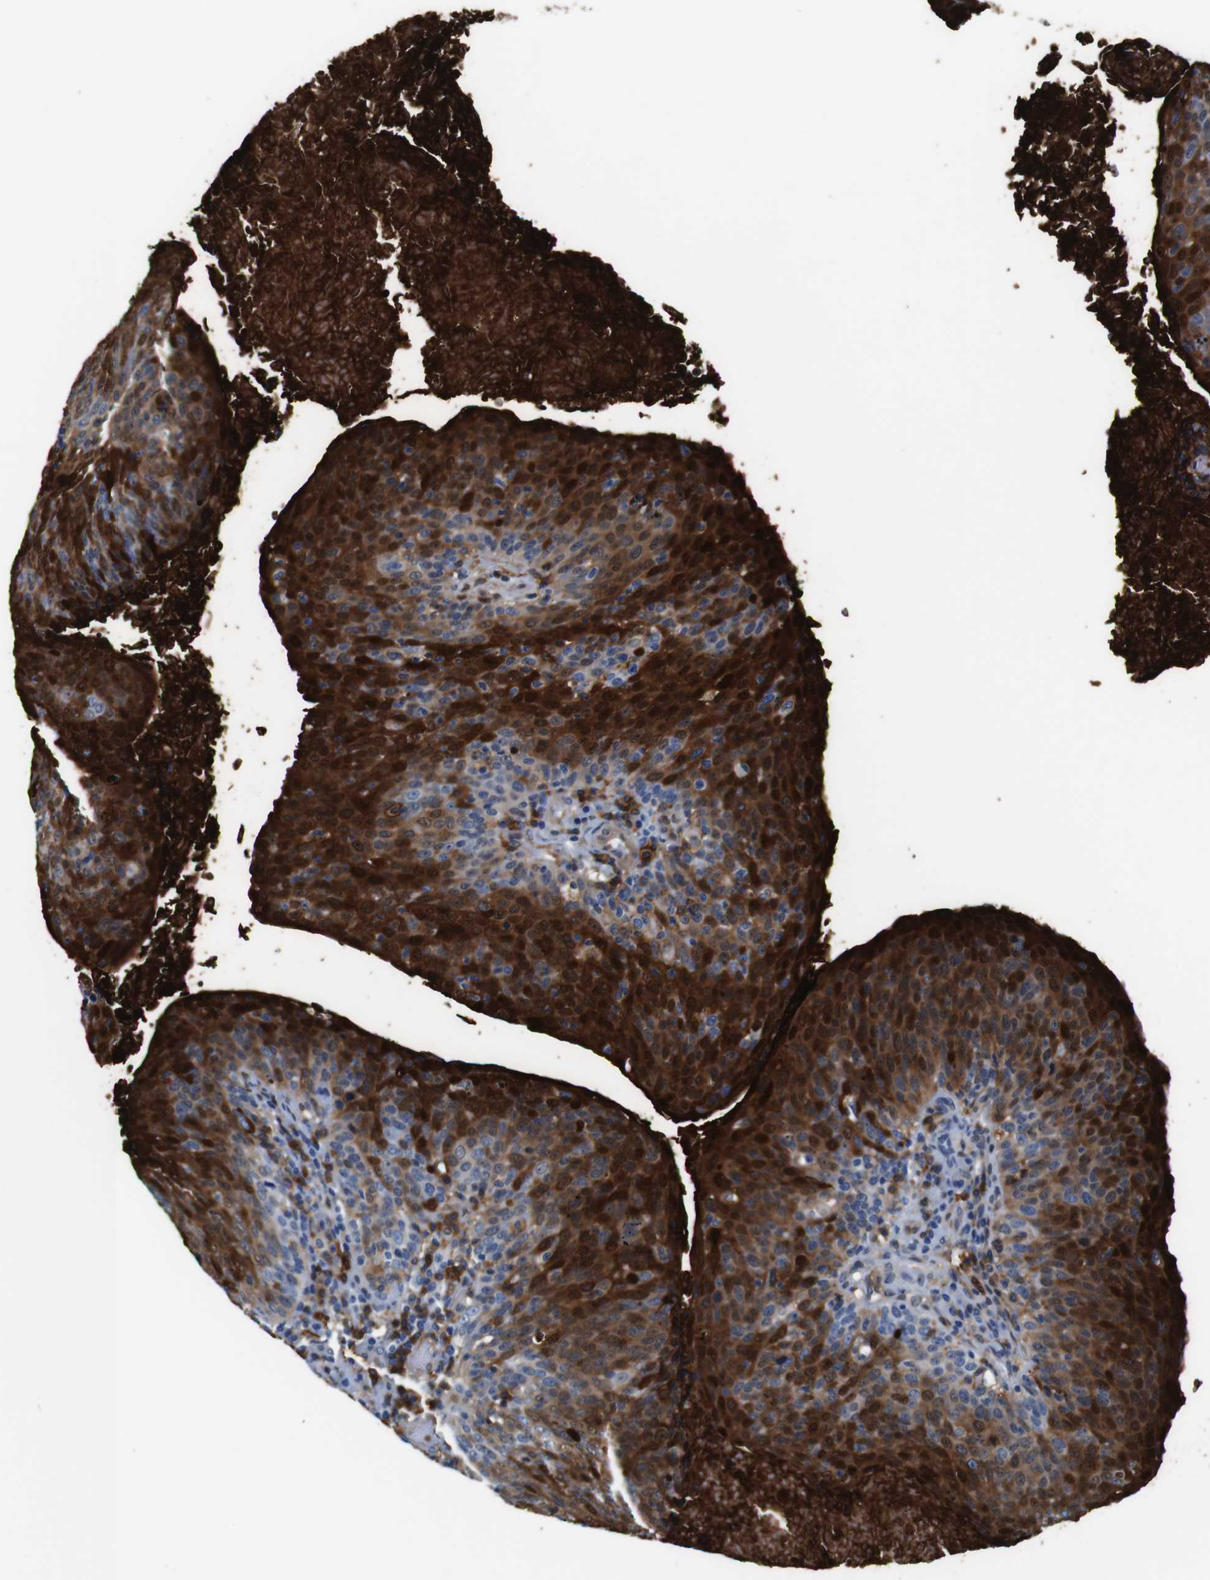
{"staining": {"intensity": "weak", "quantity": "25%-75%", "location": "cytoplasmic/membranous"}, "tissue": "head and neck cancer", "cell_type": "Tumor cells", "image_type": "cancer", "snomed": [{"axis": "morphology", "description": "Squamous cell carcinoma, NOS"}, {"axis": "morphology", "description": "Squamous cell carcinoma, metastatic, NOS"}, {"axis": "topography", "description": "Lymph node"}, {"axis": "topography", "description": "Head-Neck"}], "caption": "Head and neck cancer (squamous cell carcinoma) stained with a protein marker reveals weak staining in tumor cells.", "gene": "ANXA1", "patient": {"sex": "male", "age": 62}}